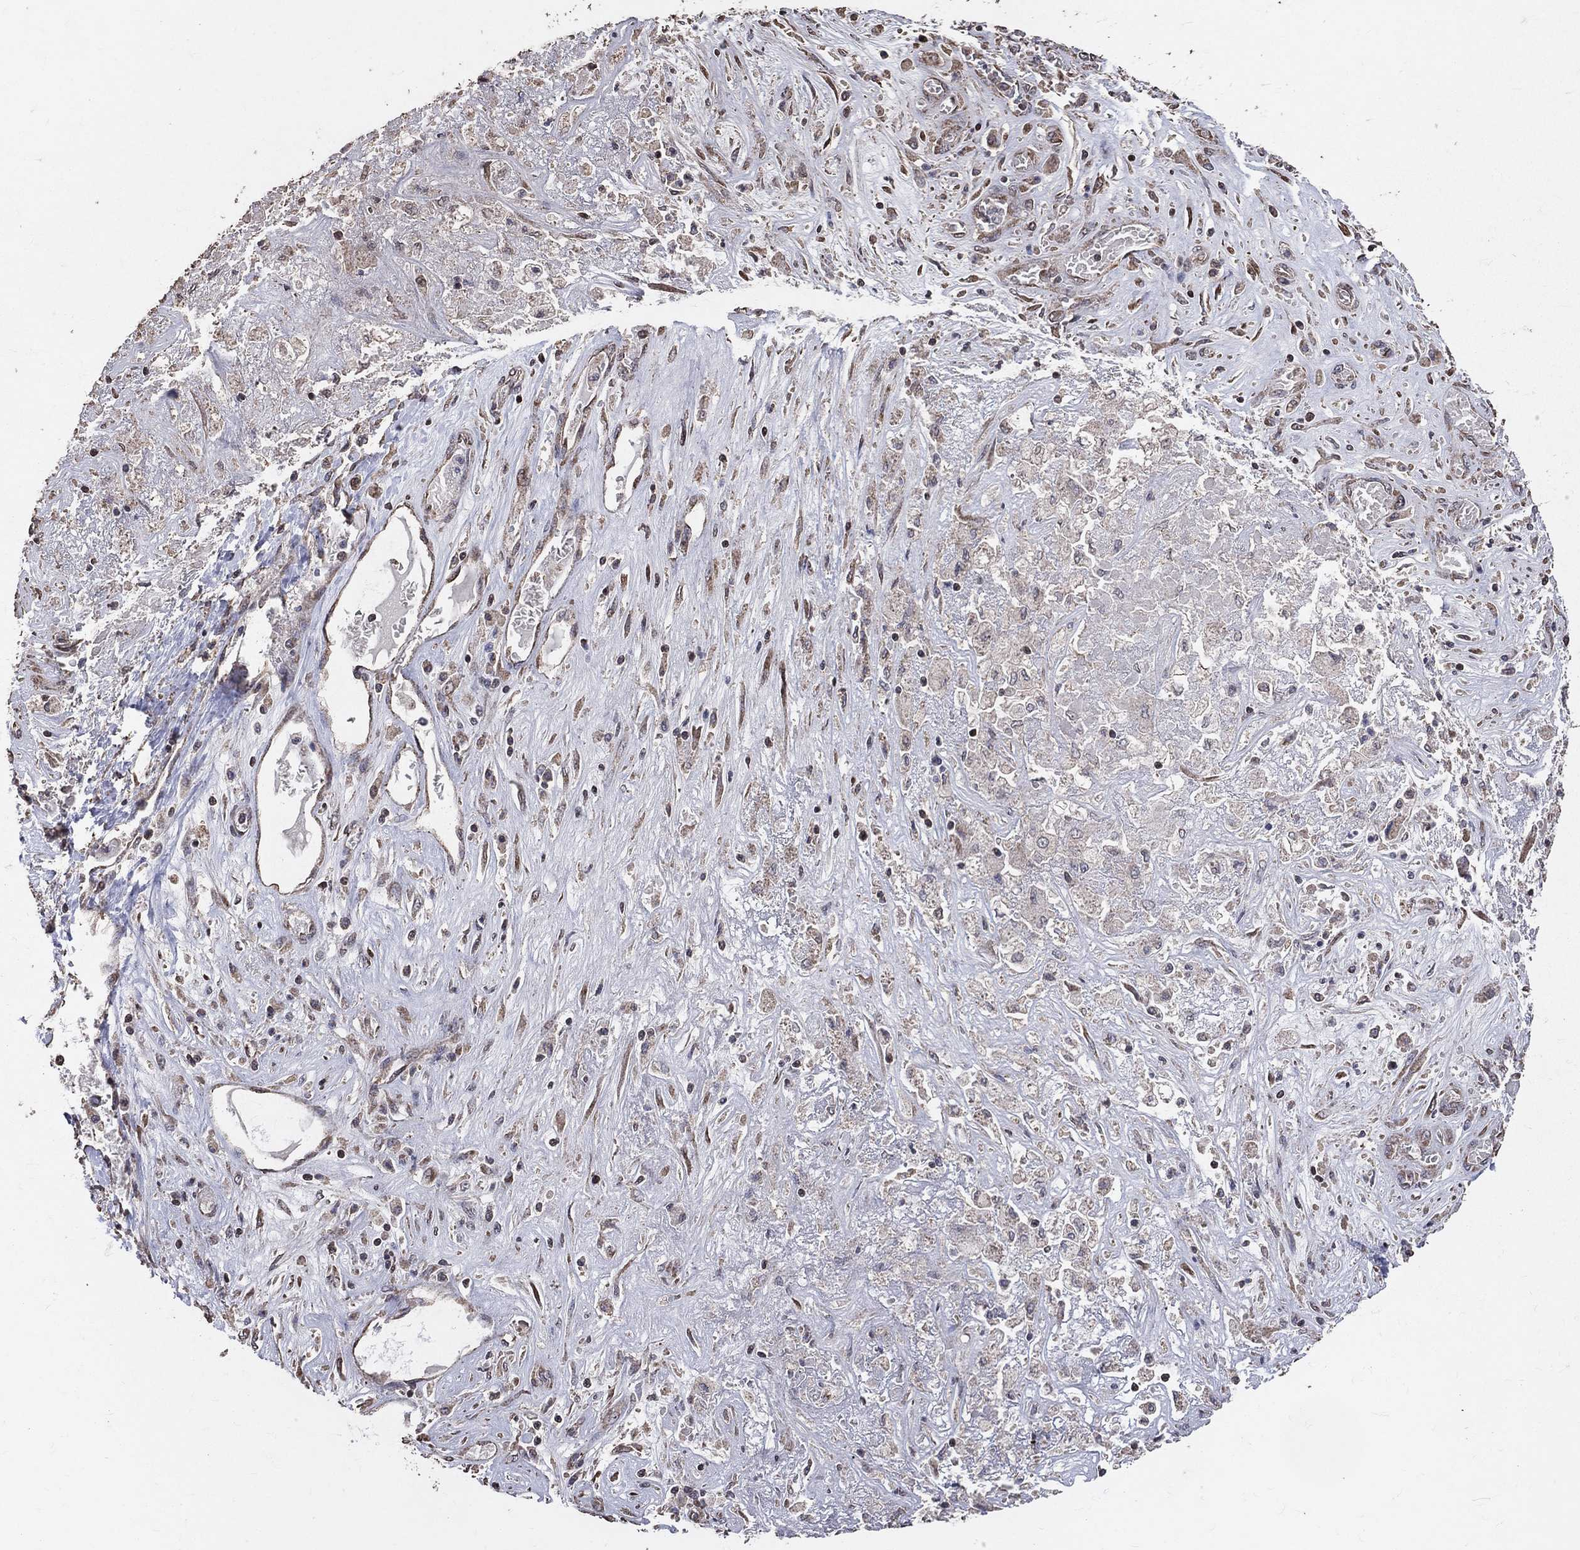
{"staining": {"intensity": "negative", "quantity": "none", "location": "none"}, "tissue": "liver cancer", "cell_type": "Tumor cells", "image_type": "cancer", "snomed": [{"axis": "morphology", "description": "Cholangiocarcinoma"}, {"axis": "topography", "description": "Liver"}], "caption": "Immunohistochemistry (IHC) micrograph of human liver cholangiocarcinoma stained for a protein (brown), which displays no staining in tumor cells.", "gene": "LY6K", "patient": {"sex": "female", "age": 52}}